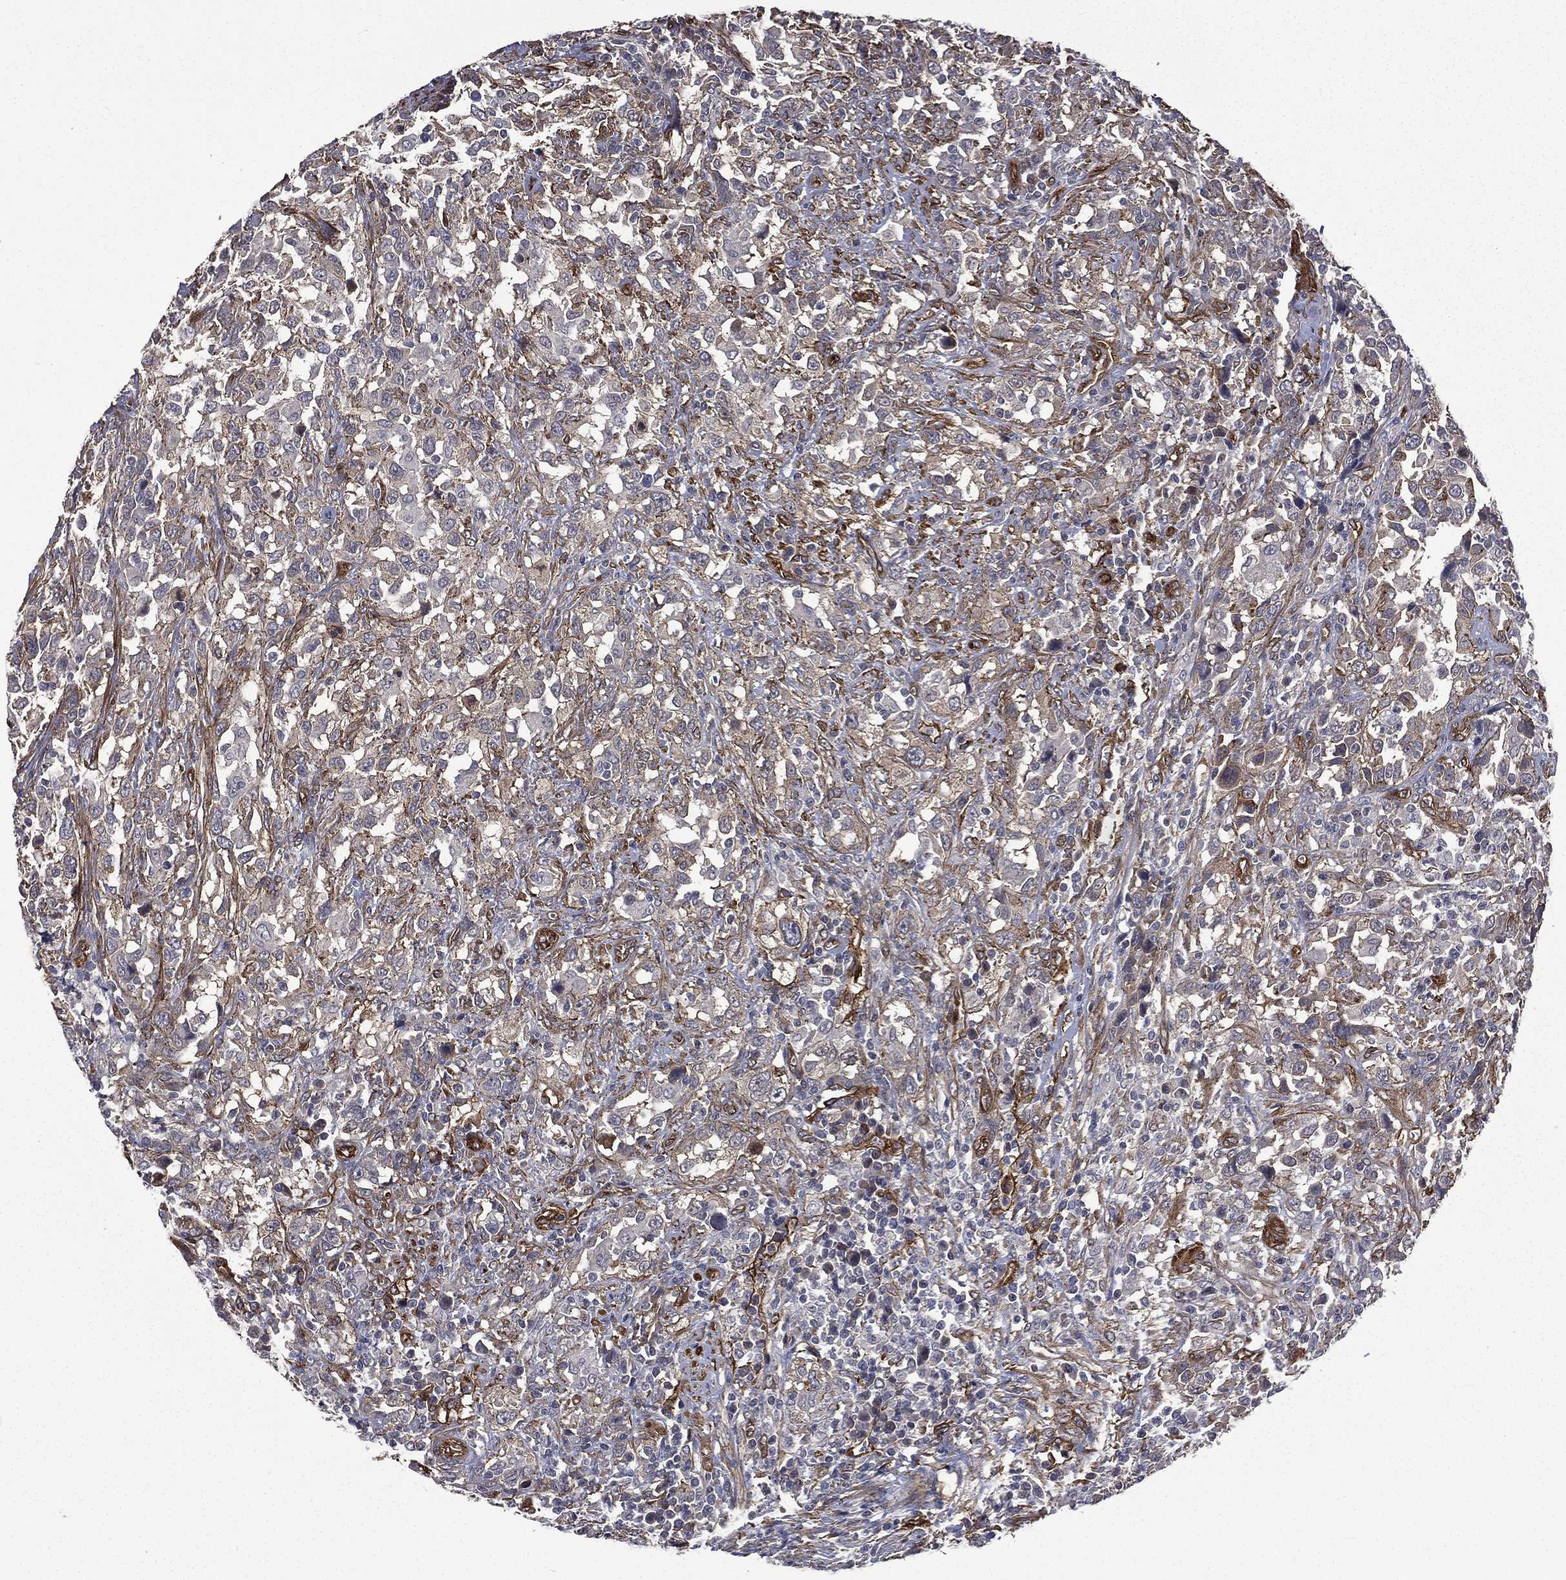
{"staining": {"intensity": "weak", "quantity": "<25%", "location": "cytoplasmic/membranous"}, "tissue": "urothelial cancer", "cell_type": "Tumor cells", "image_type": "cancer", "snomed": [{"axis": "morphology", "description": "Urothelial carcinoma, NOS"}, {"axis": "morphology", "description": "Urothelial carcinoma, High grade"}, {"axis": "topography", "description": "Urinary bladder"}], "caption": "DAB (3,3'-diaminobenzidine) immunohistochemical staining of human urothelial cancer displays no significant staining in tumor cells.", "gene": "PPFIBP1", "patient": {"sex": "female", "age": 64}}